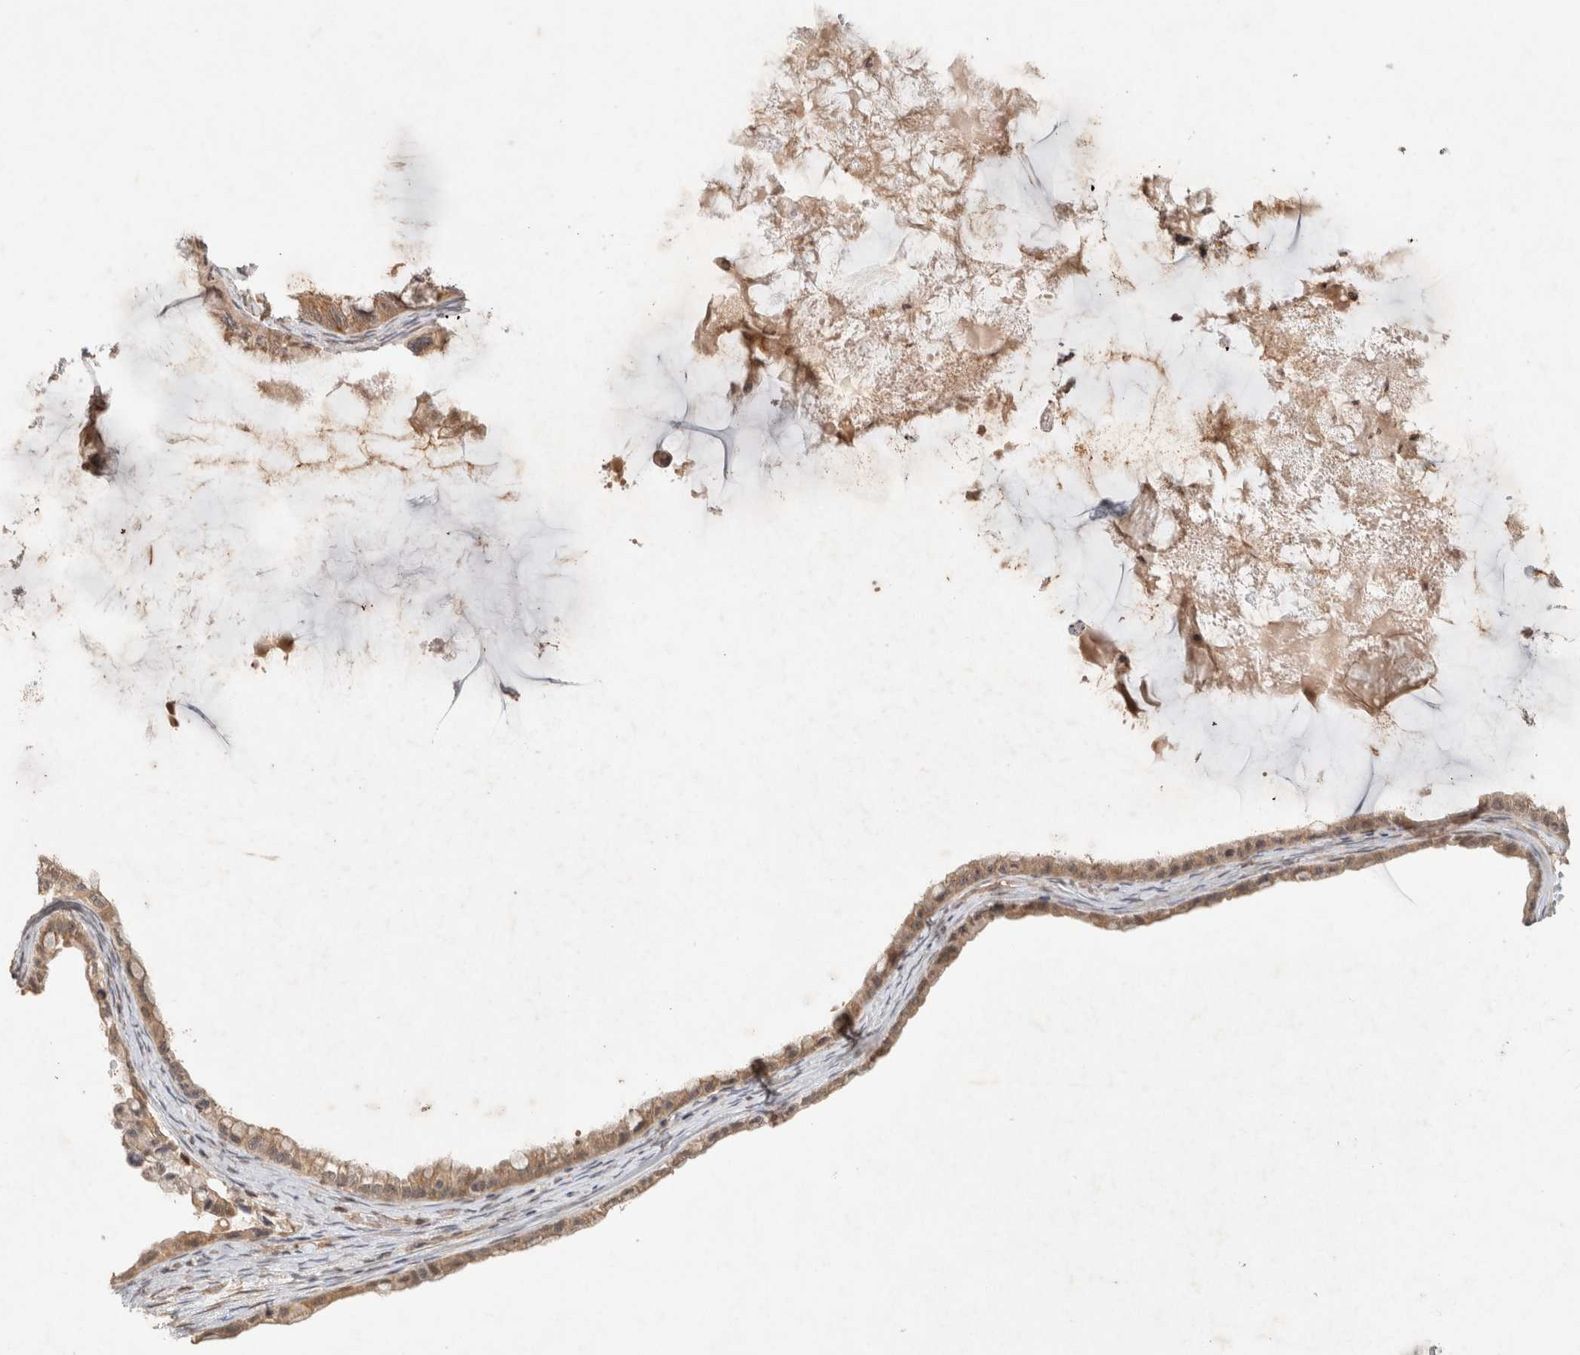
{"staining": {"intensity": "moderate", "quantity": ">75%", "location": "cytoplasmic/membranous"}, "tissue": "ovarian cancer", "cell_type": "Tumor cells", "image_type": "cancer", "snomed": [{"axis": "morphology", "description": "Cystadenocarcinoma, mucinous, NOS"}, {"axis": "topography", "description": "Ovary"}], "caption": "The immunohistochemical stain highlights moderate cytoplasmic/membranous expression in tumor cells of ovarian mucinous cystadenocarcinoma tissue.", "gene": "CAAP1", "patient": {"sex": "female", "age": 80}}